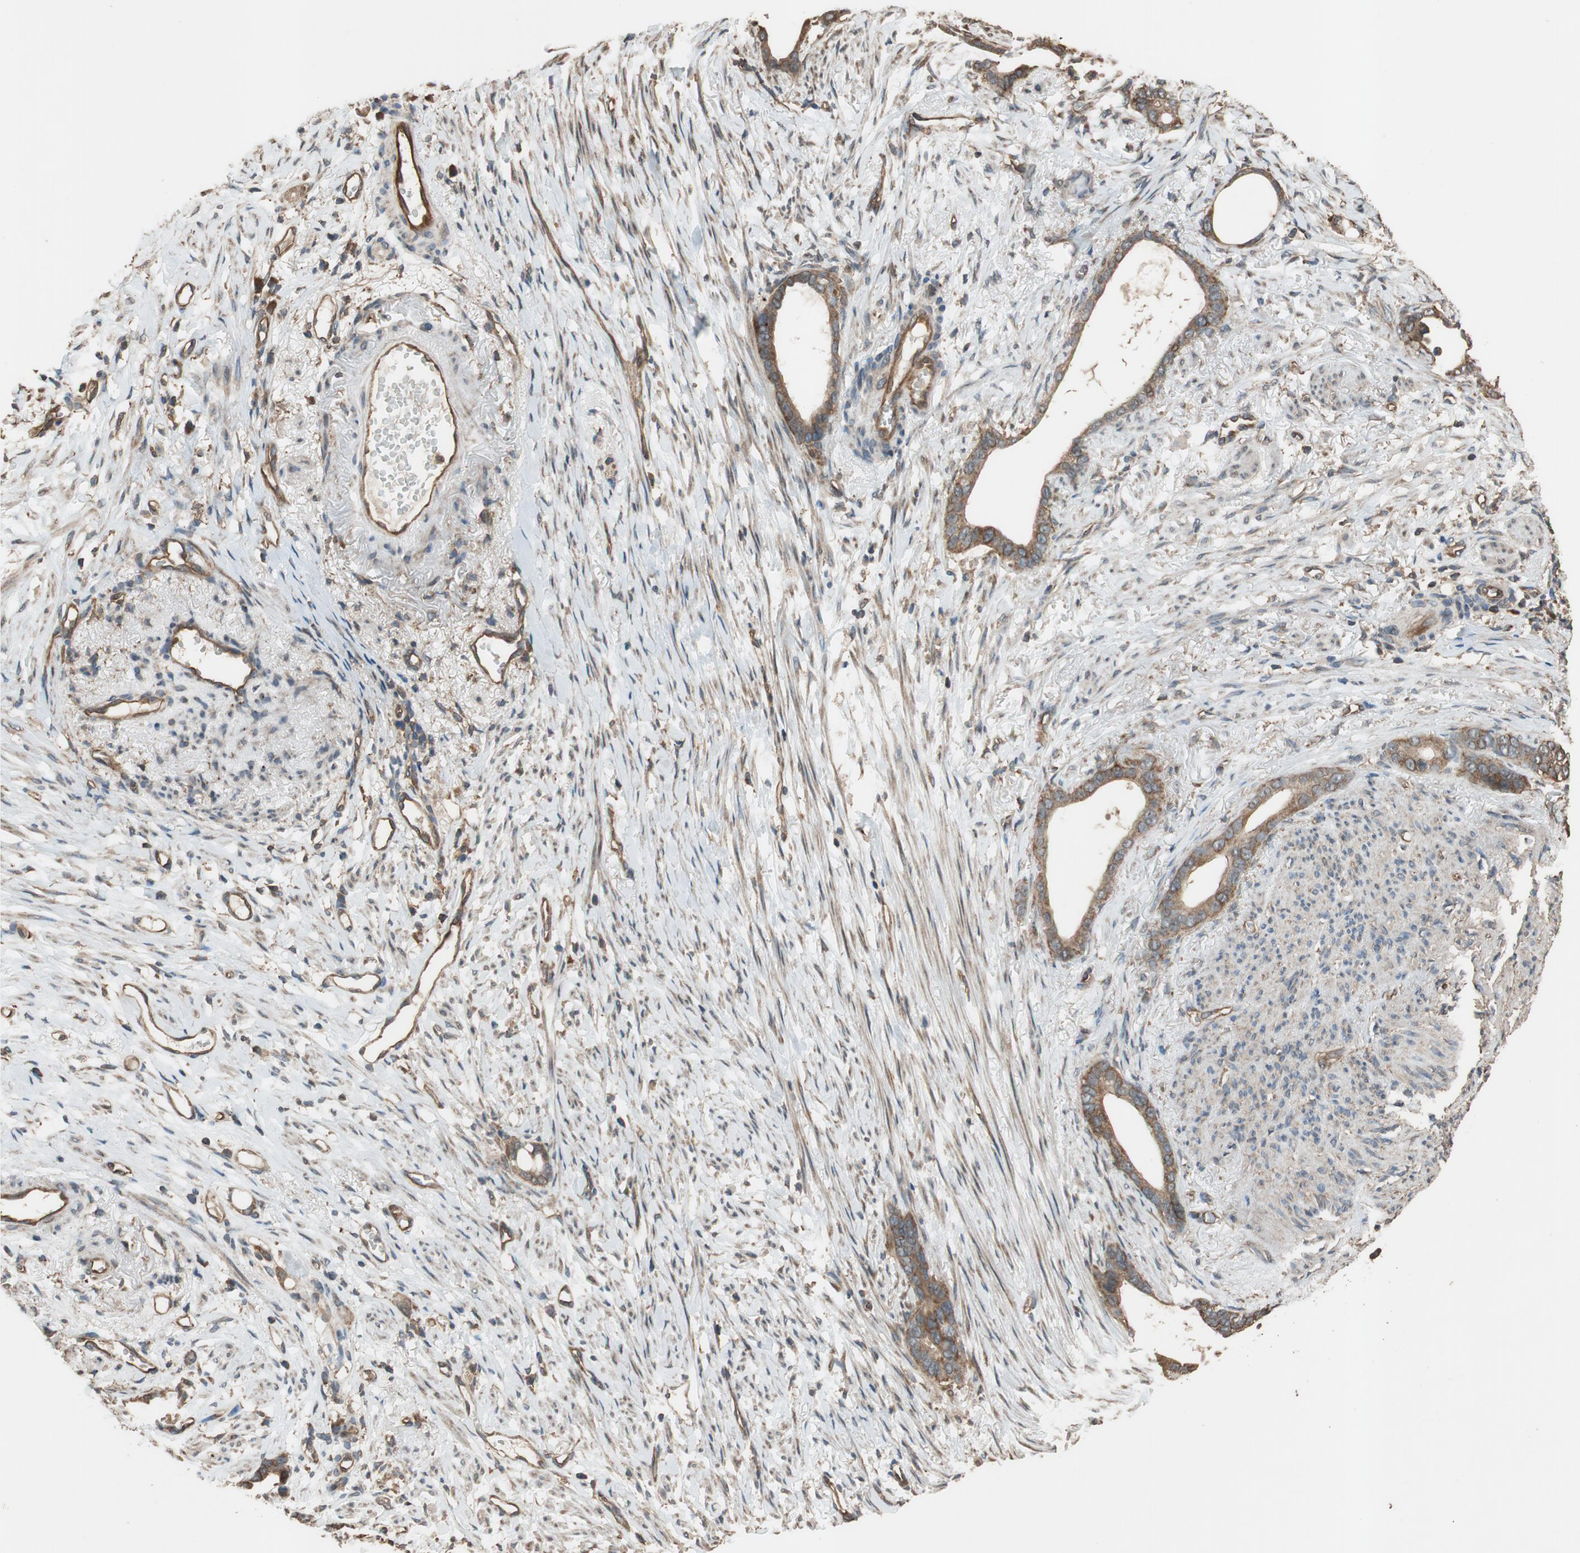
{"staining": {"intensity": "weak", "quantity": ">75%", "location": "cytoplasmic/membranous"}, "tissue": "stomach cancer", "cell_type": "Tumor cells", "image_type": "cancer", "snomed": [{"axis": "morphology", "description": "Adenocarcinoma, NOS"}, {"axis": "topography", "description": "Stomach"}], "caption": "Stomach cancer (adenocarcinoma) was stained to show a protein in brown. There is low levels of weak cytoplasmic/membranous staining in approximately >75% of tumor cells. The protein is shown in brown color, while the nuclei are stained blue.", "gene": "MST1R", "patient": {"sex": "female", "age": 75}}